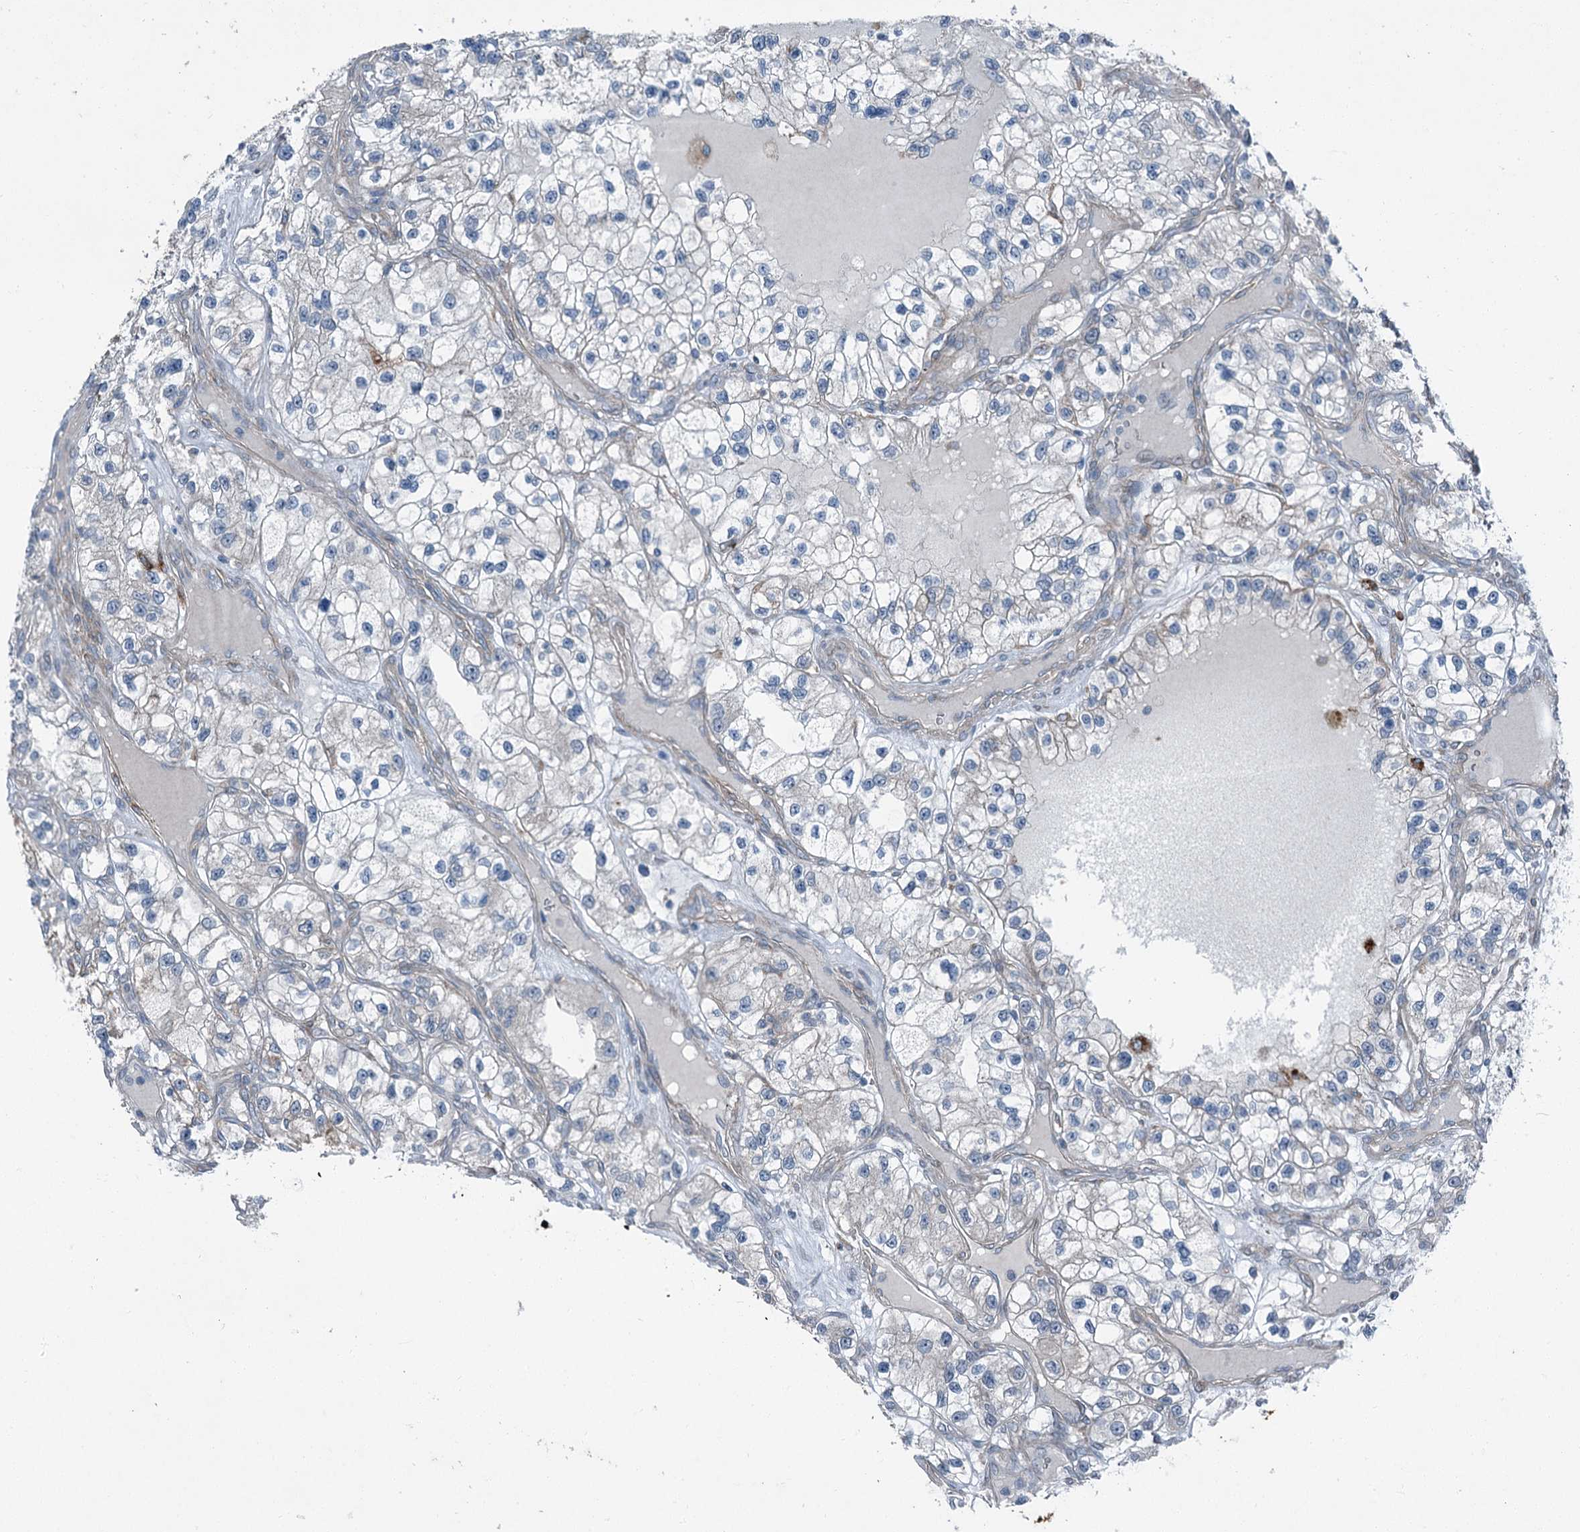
{"staining": {"intensity": "negative", "quantity": "none", "location": "none"}, "tissue": "renal cancer", "cell_type": "Tumor cells", "image_type": "cancer", "snomed": [{"axis": "morphology", "description": "Adenocarcinoma, NOS"}, {"axis": "topography", "description": "Kidney"}], "caption": "Tumor cells are negative for brown protein staining in renal adenocarcinoma. The staining was performed using DAB to visualize the protein expression in brown, while the nuclei were stained in blue with hematoxylin (Magnification: 20x).", "gene": "AXL", "patient": {"sex": "female", "age": 57}}